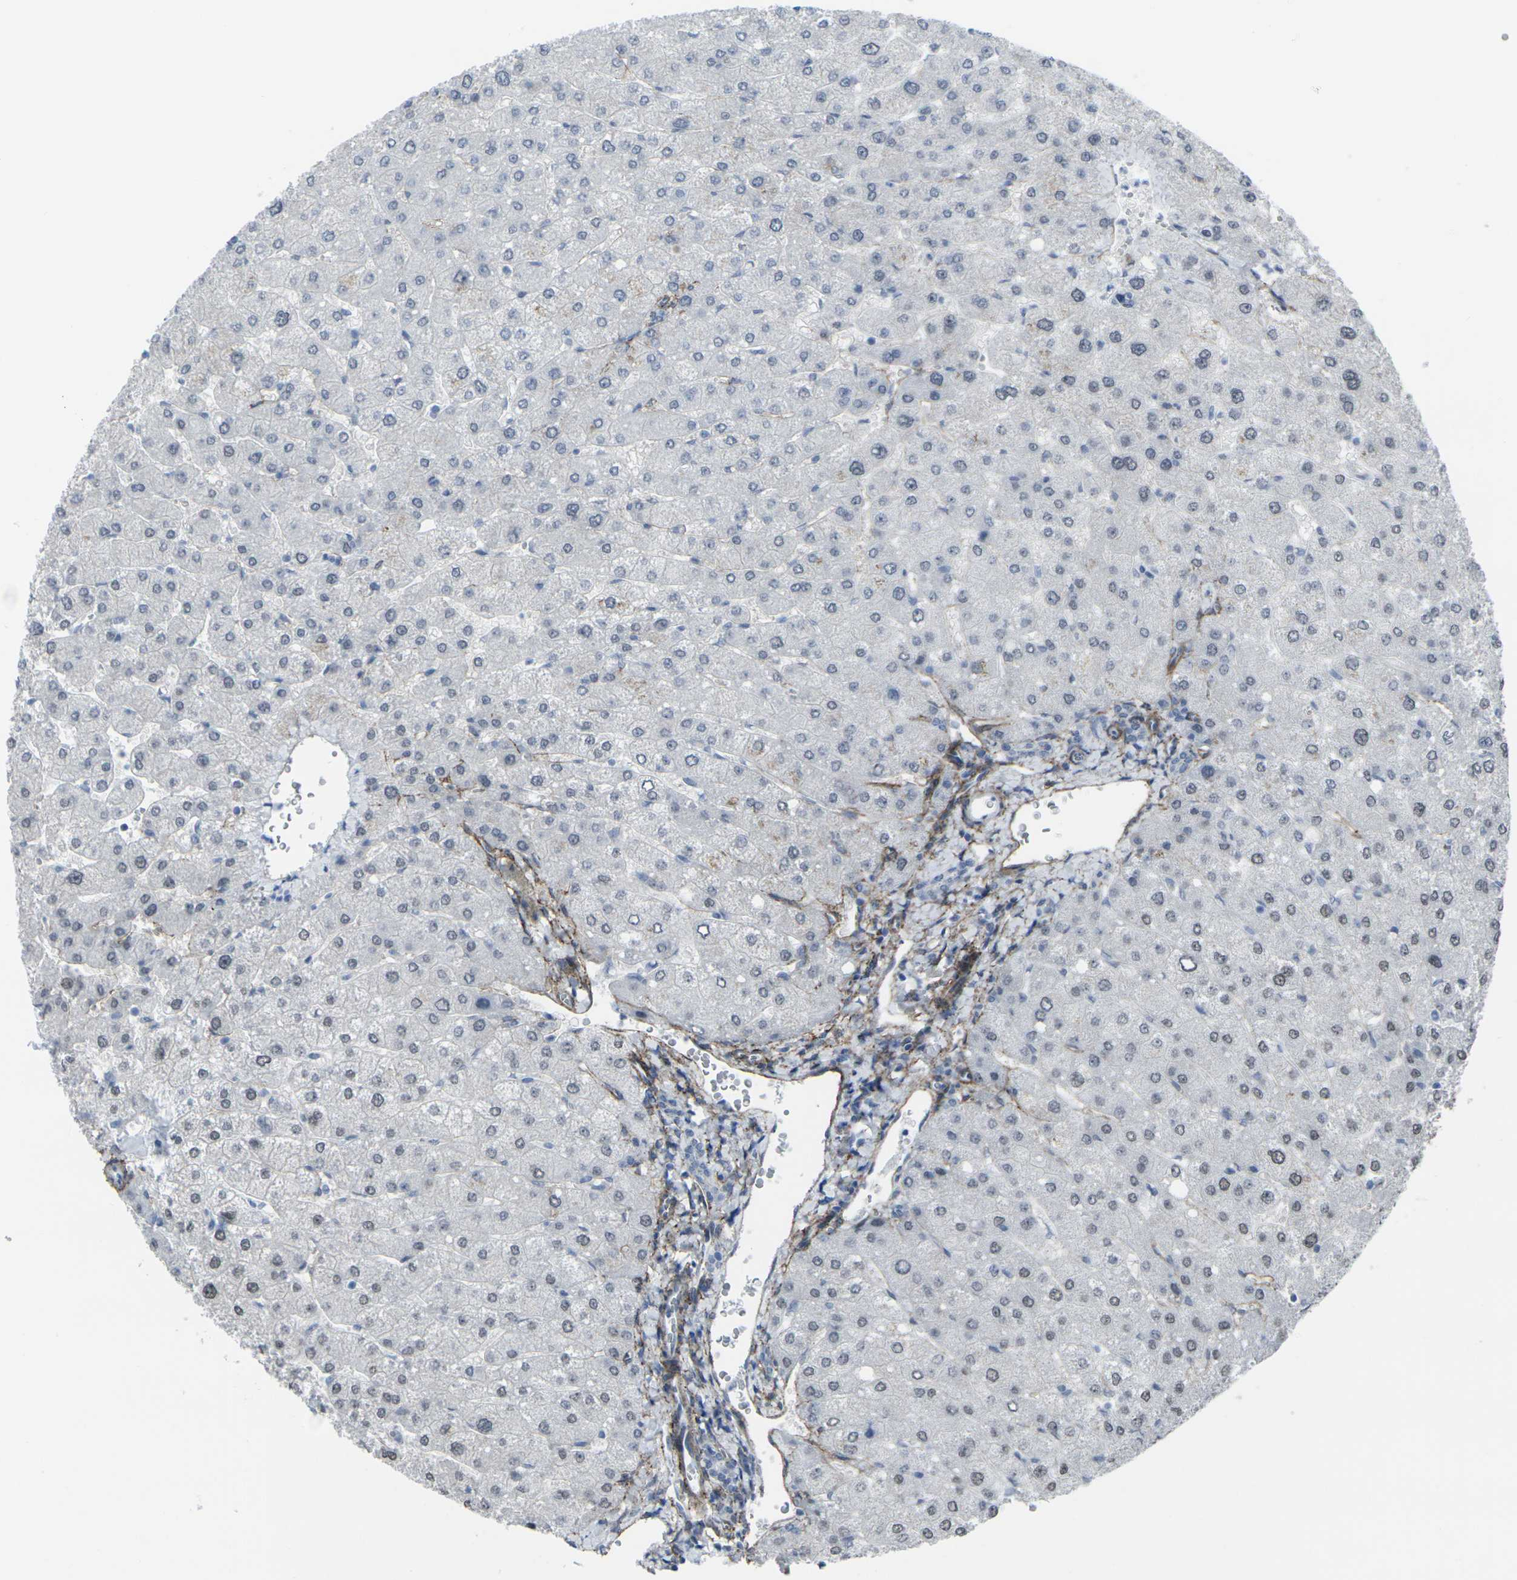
{"staining": {"intensity": "negative", "quantity": "none", "location": "none"}, "tissue": "liver", "cell_type": "Cholangiocytes", "image_type": "normal", "snomed": [{"axis": "morphology", "description": "Normal tissue, NOS"}, {"axis": "topography", "description": "Liver"}], "caption": "Histopathology image shows no significant protein expression in cholangiocytes of normal liver. Nuclei are stained in blue.", "gene": "CDH11", "patient": {"sex": "male", "age": 55}}